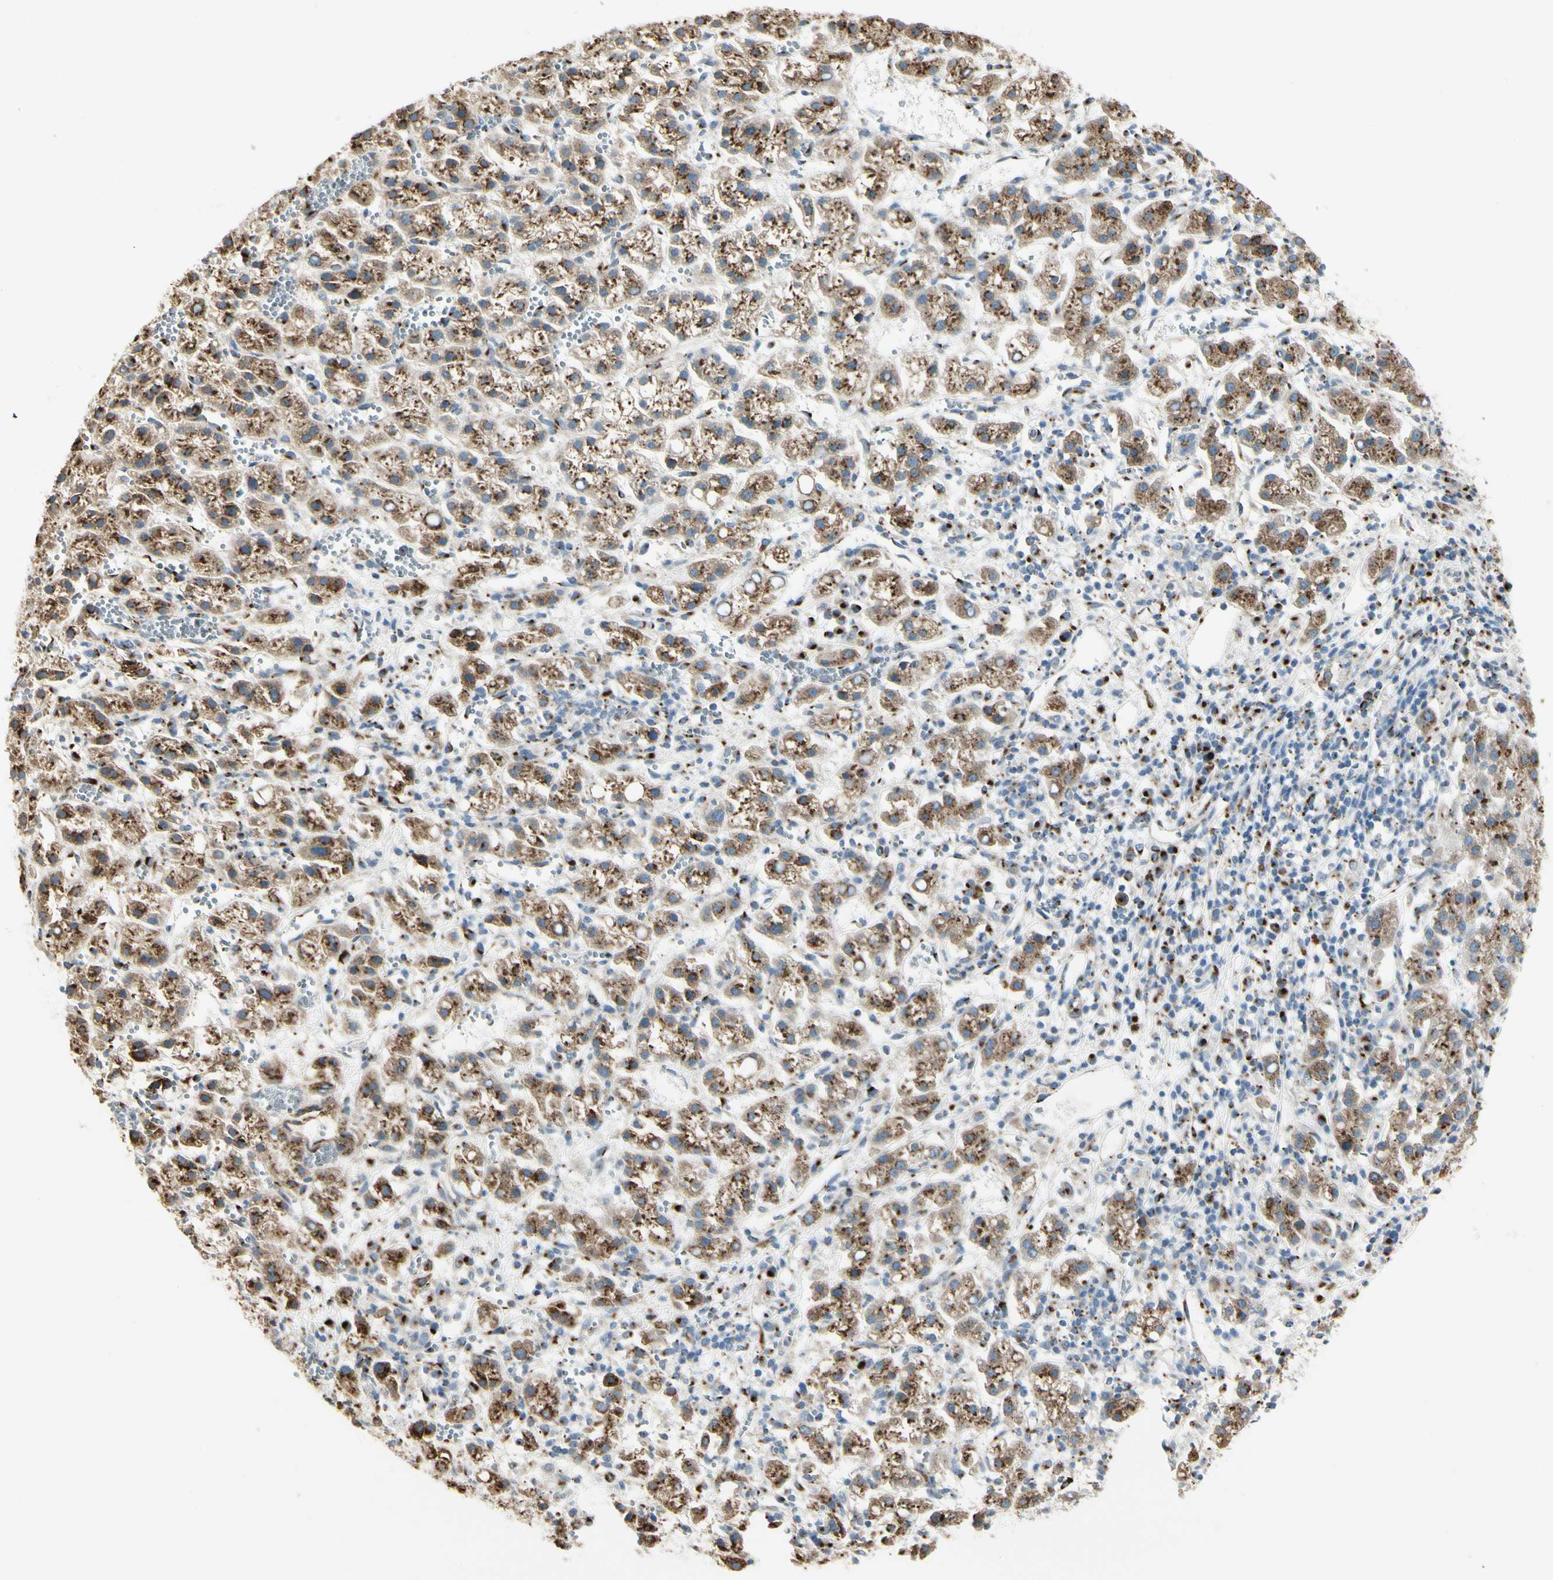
{"staining": {"intensity": "moderate", "quantity": ">75%", "location": "cytoplasmic/membranous"}, "tissue": "liver cancer", "cell_type": "Tumor cells", "image_type": "cancer", "snomed": [{"axis": "morphology", "description": "Carcinoma, Hepatocellular, NOS"}, {"axis": "topography", "description": "Liver"}], "caption": "Tumor cells exhibit medium levels of moderate cytoplasmic/membranous staining in about >75% of cells in liver hepatocellular carcinoma.", "gene": "NUCB2", "patient": {"sex": "female", "age": 58}}